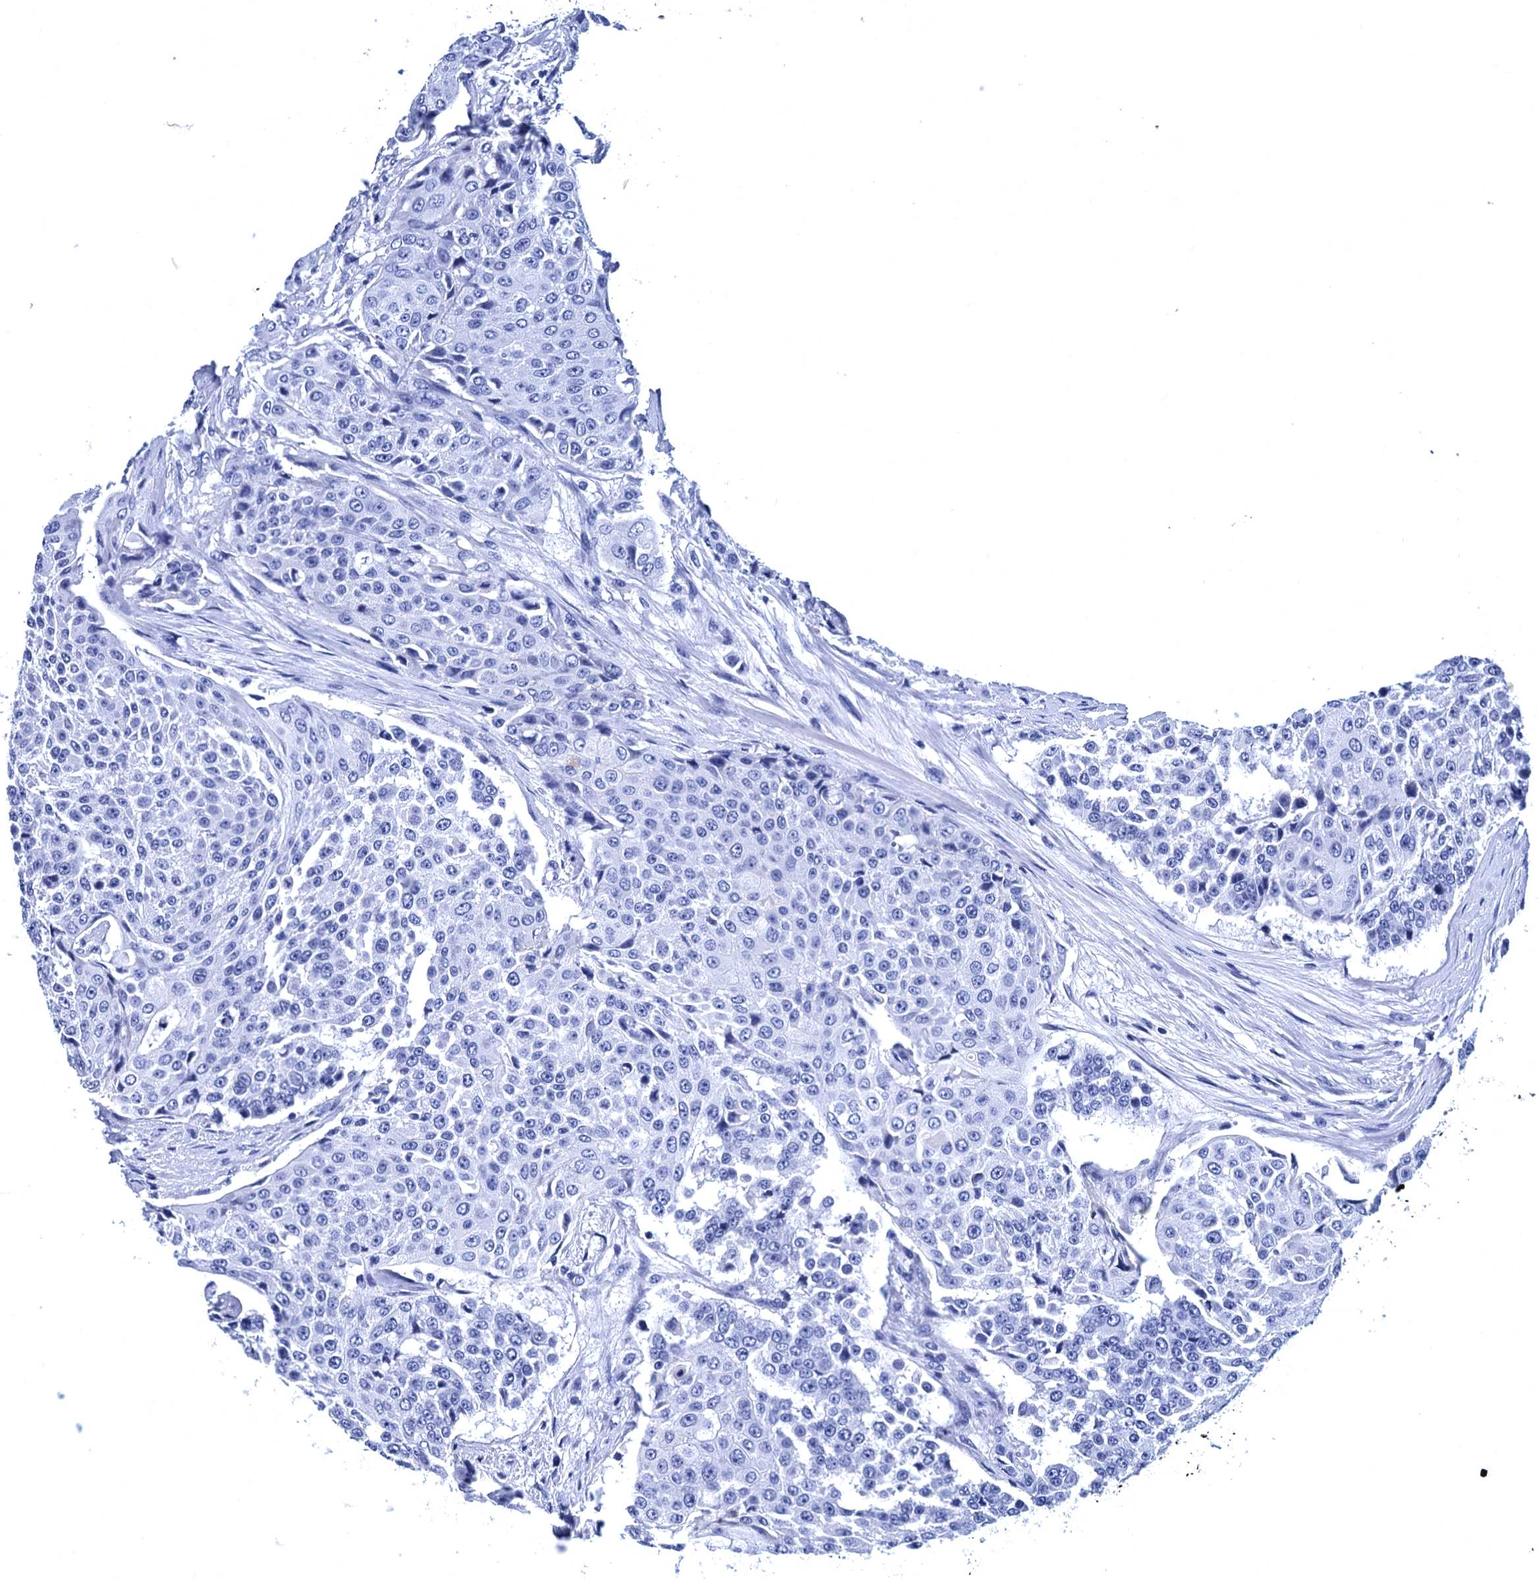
{"staining": {"intensity": "negative", "quantity": "none", "location": "none"}, "tissue": "urothelial cancer", "cell_type": "Tumor cells", "image_type": "cancer", "snomed": [{"axis": "morphology", "description": "Urothelial carcinoma, High grade"}, {"axis": "topography", "description": "Urinary bladder"}], "caption": "High magnification brightfield microscopy of high-grade urothelial carcinoma stained with DAB (3,3'-diaminobenzidine) (brown) and counterstained with hematoxylin (blue): tumor cells show no significant staining.", "gene": "MYBPC3", "patient": {"sex": "female", "age": 63}}